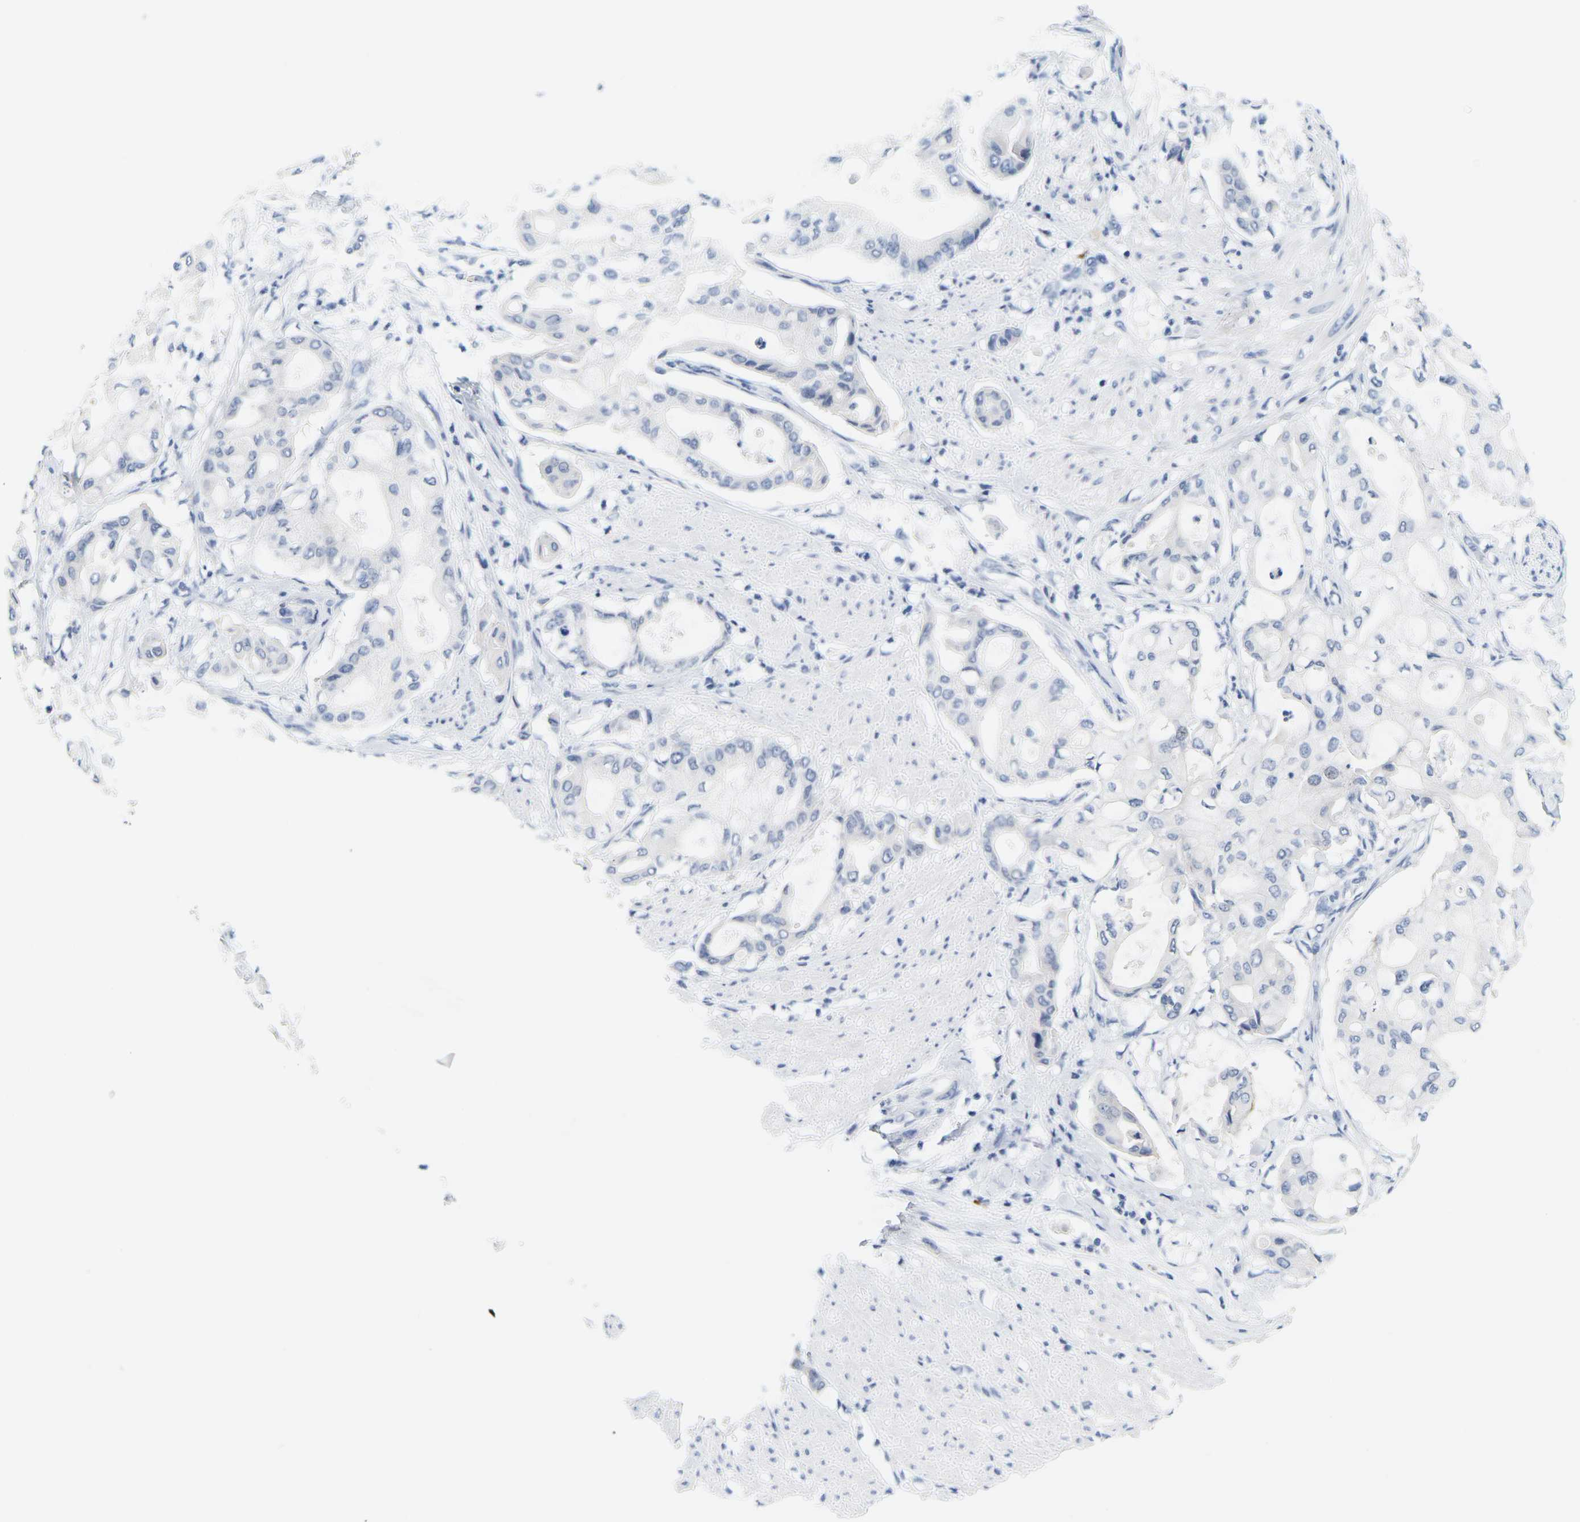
{"staining": {"intensity": "negative", "quantity": "none", "location": "none"}, "tissue": "pancreatic cancer", "cell_type": "Tumor cells", "image_type": "cancer", "snomed": [{"axis": "morphology", "description": "Adenocarcinoma, NOS"}, {"axis": "morphology", "description": "Adenocarcinoma, metastatic, NOS"}, {"axis": "topography", "description": "Lymph node"}, {"axis": "topography", "description": "Pancreas"}, {"axis": "topography", "description": "Duodenum"}], "caption": "Immunohistochemistry of human pancreatic adenocarcinoma displays no staining in tumor cells.", "gene": "HLA-DOB", "patient": {"sex": "female", "age": 64}}